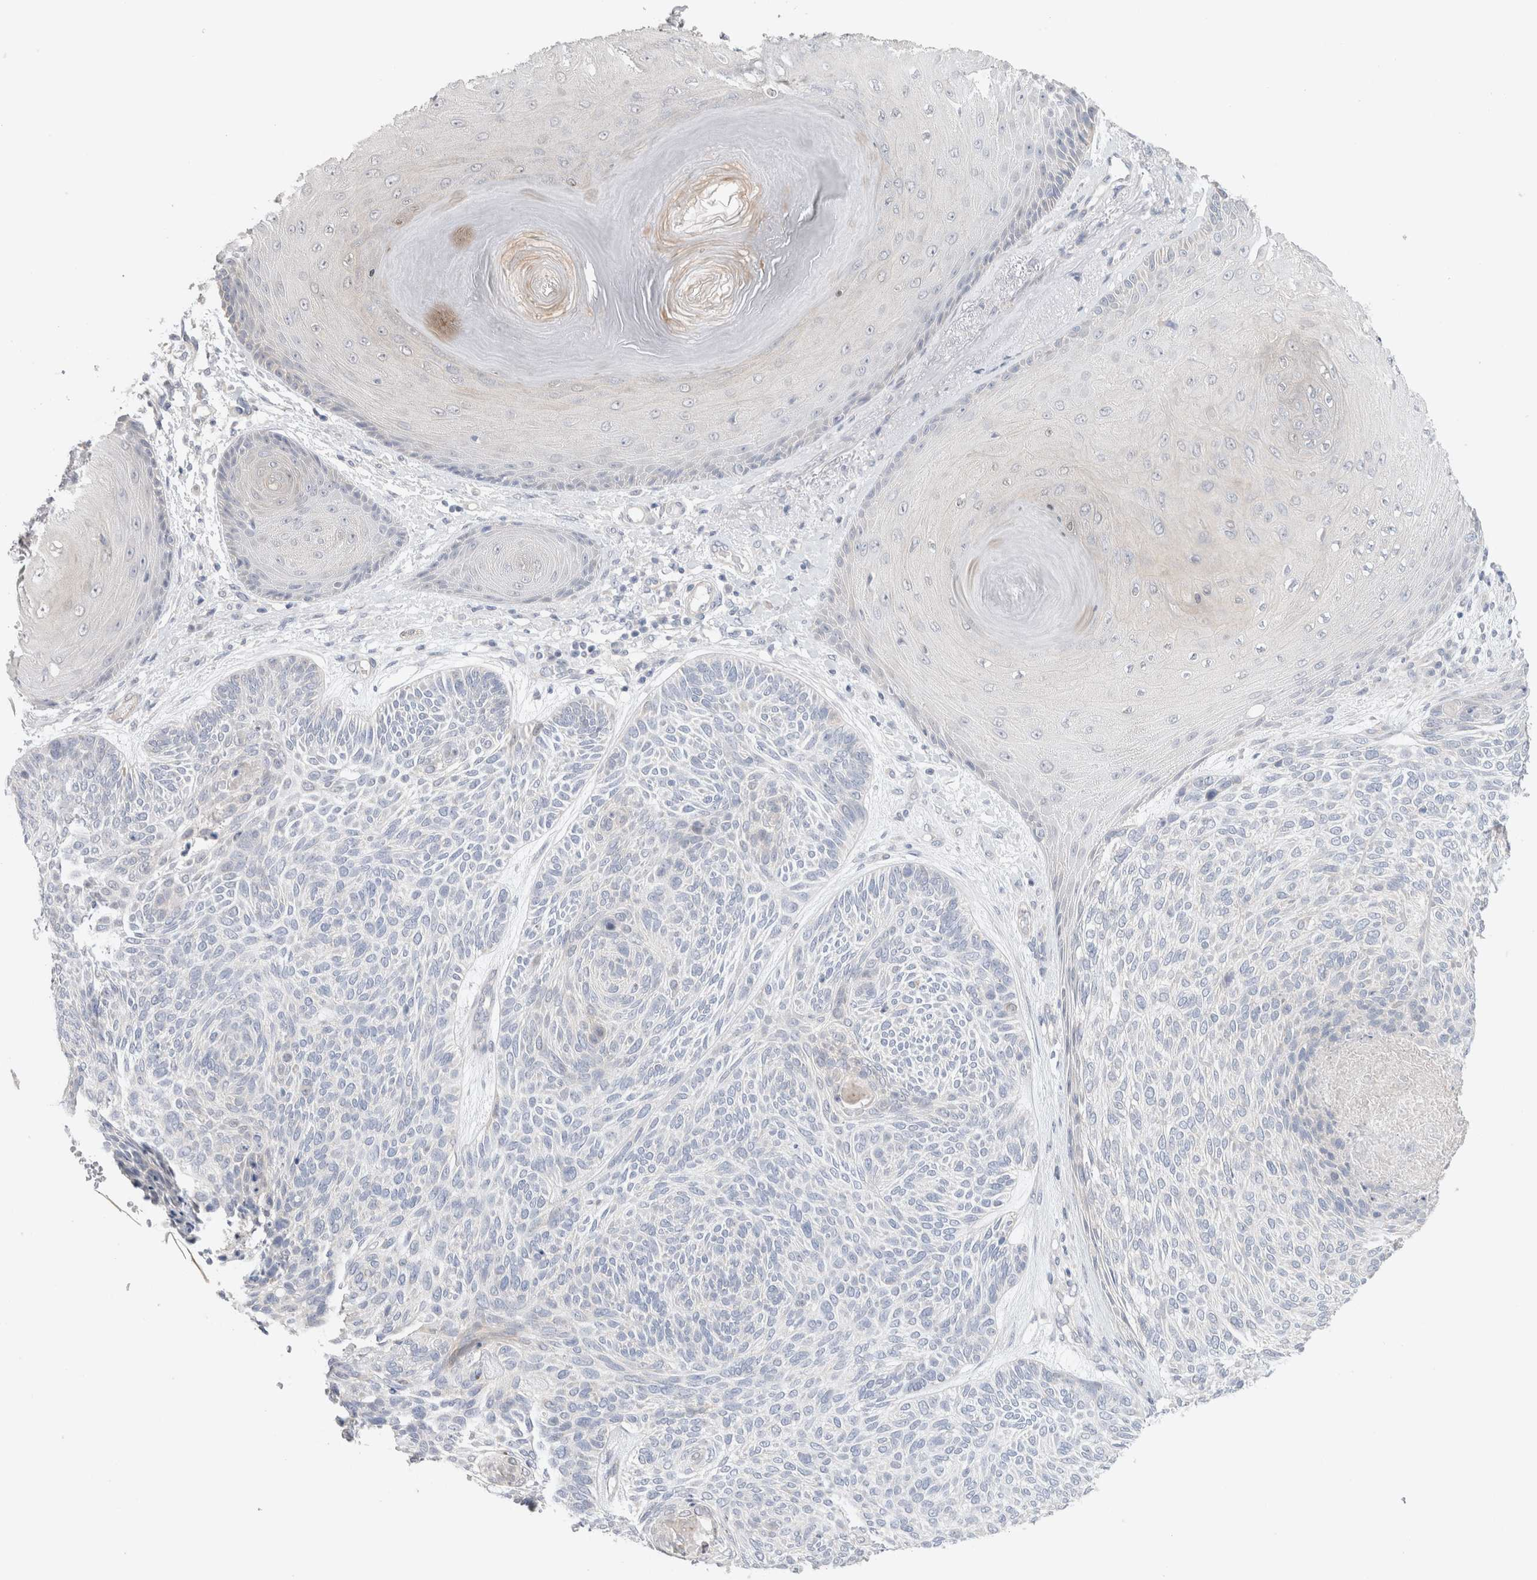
{"staining": {"intensity": "negative", "quantity": "none", "location": "none"}, "tissue": "skin cancer", "cell_type": "Tumor cells", "image_type": "cancer", "snomed": [{"axis": "morphology", "description": "Basal cell carcinoma"}, {"axis": "topography", "description": "Skin"}], "caption": "Tumor cells show no significant protein staining in skin cancer. (DAB immunohistochemistry, high magnification).", "gene": "DMD", "patient": {"sex": "male", "age": 55}}